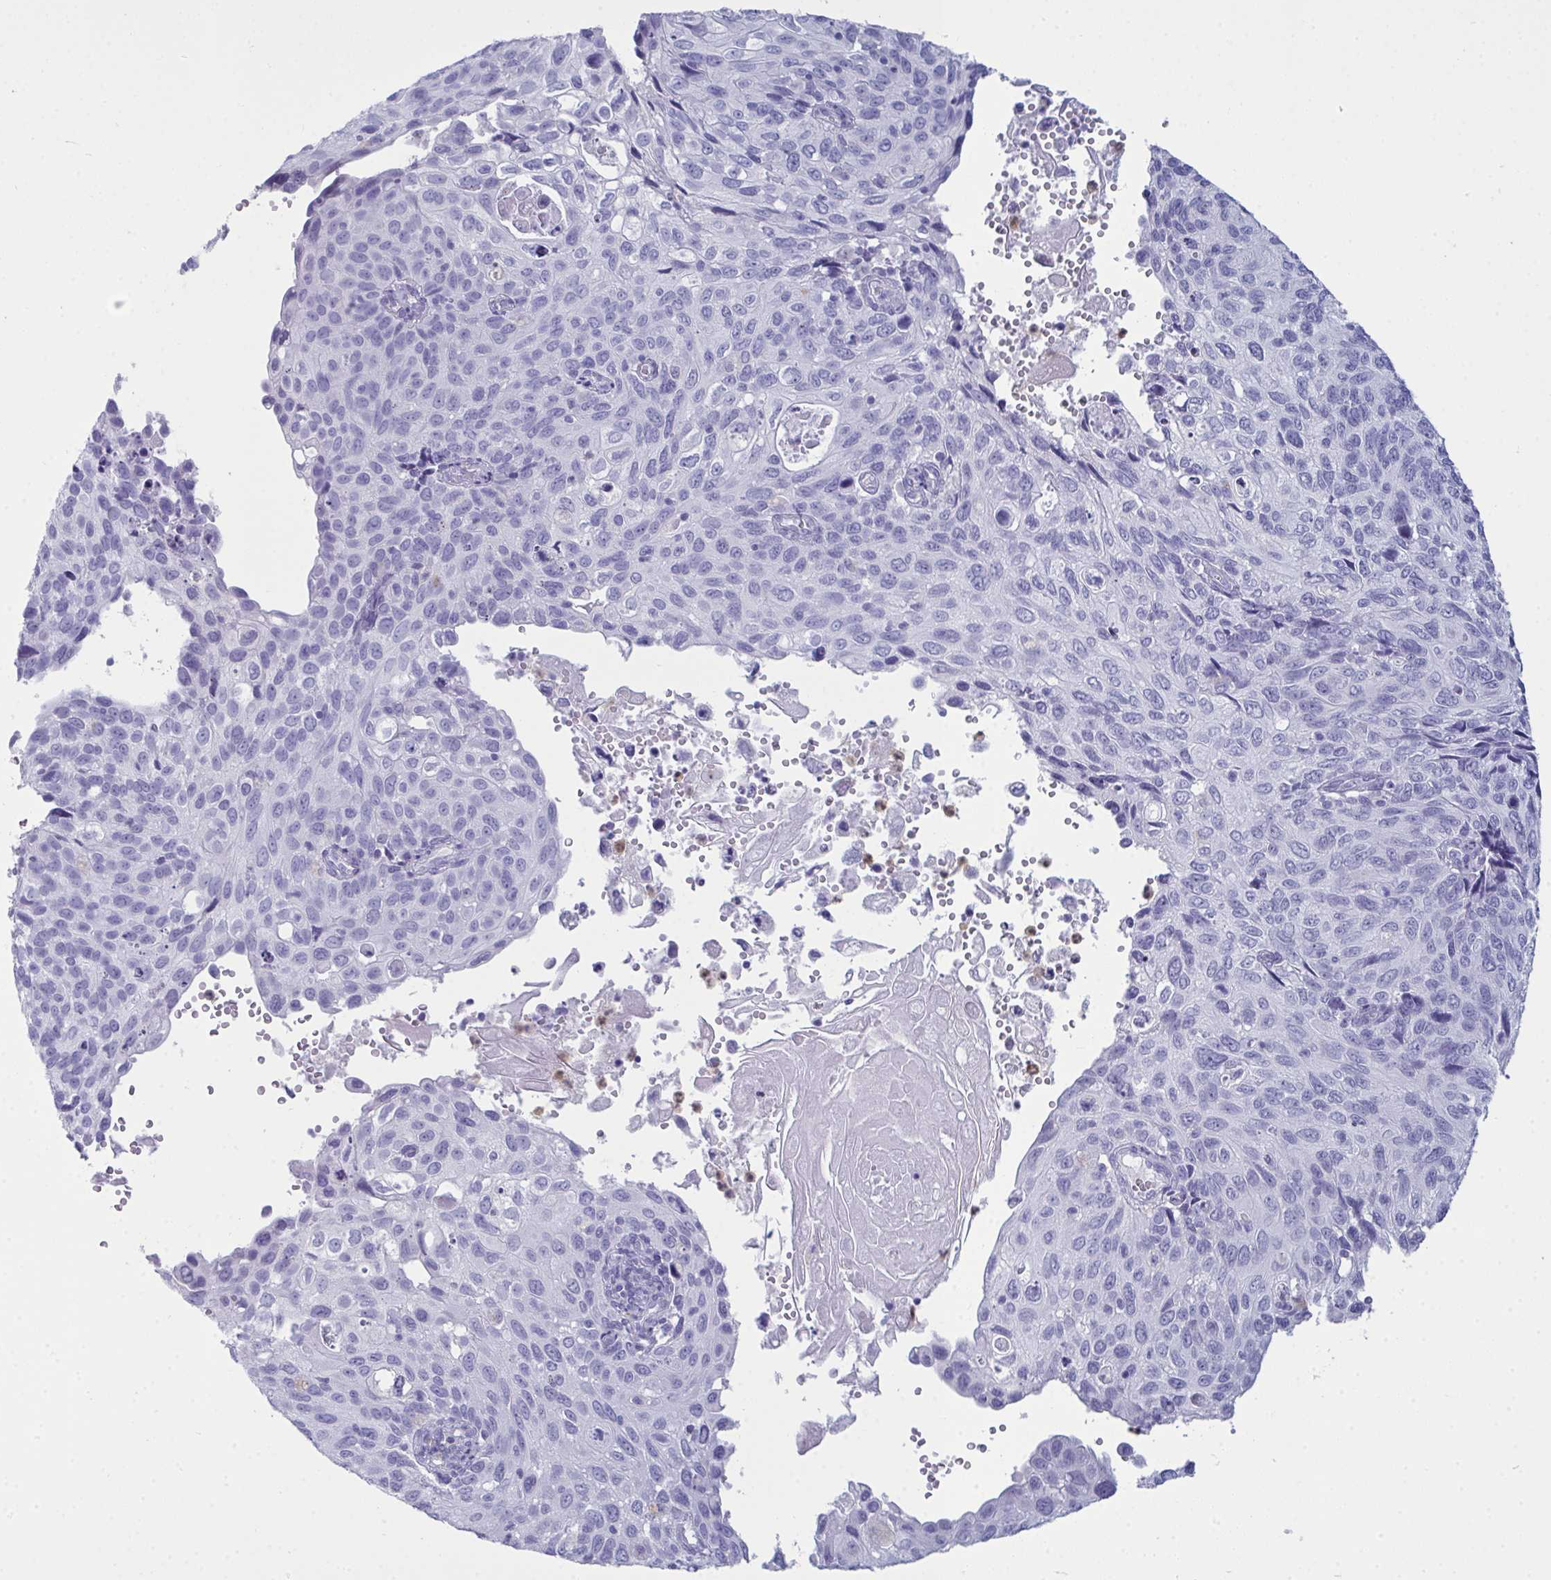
{"staining": {"intensity": "negative", "quantity": "none", "location": "none"}, "tissue": "cervical cancer", "cell_type": "Tumor cells", "image_type": "cancer", "snomed": [{"axis": "morphology", "description": "Squamous cell carcinoma, NOS"}, {"axis": "topography", "description": "Cervix"}], "caption": "Image shows no protein positivity in tumor cells of cervical squamous cell carcinoma tissue.", "gene": "SERPINB10", "patient": {"sex": "female", "age": 70}}